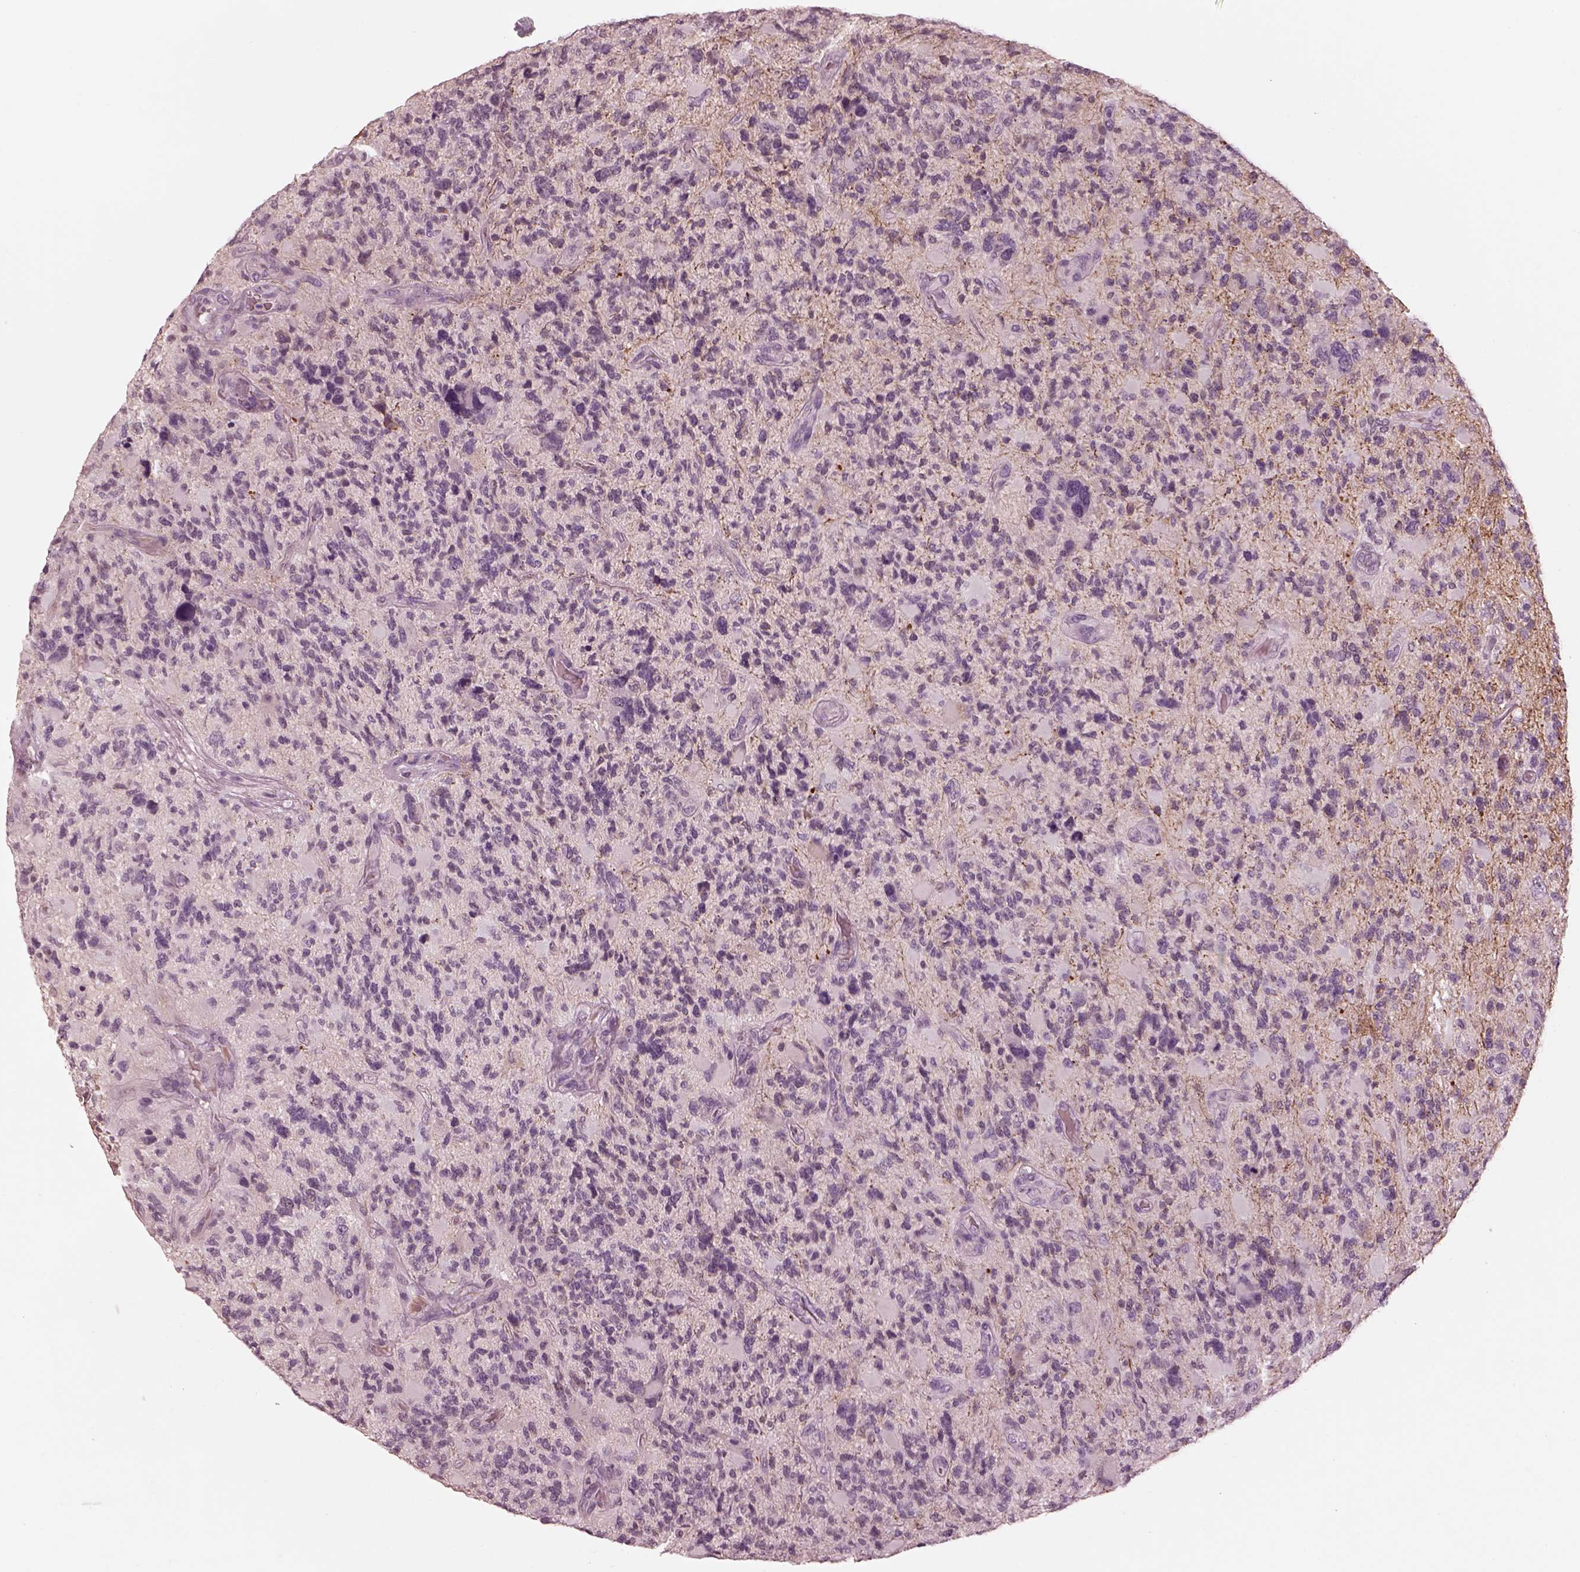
{"staining": {"intensity": "negative", "quantity": "none", "location": "none"}, "tissue": "glioma", "cell_type": "Tumor cells", "image_type": "cancer", "snomed": [{"axis": "morphology", "description": "Glioma, malignant, High grade"}, {"axis": "topography", "description": "Brain"}], "caption": "IHC micrograph of human malignant glioma (high-grade) stained for a protein (brown), which demonstrates no staining in tumor cells. (Immunohistochemistry, brightfield microscopy, high magnification).", "gene": "KCNA2", "patient": {"sex": "female", "age": 71}}